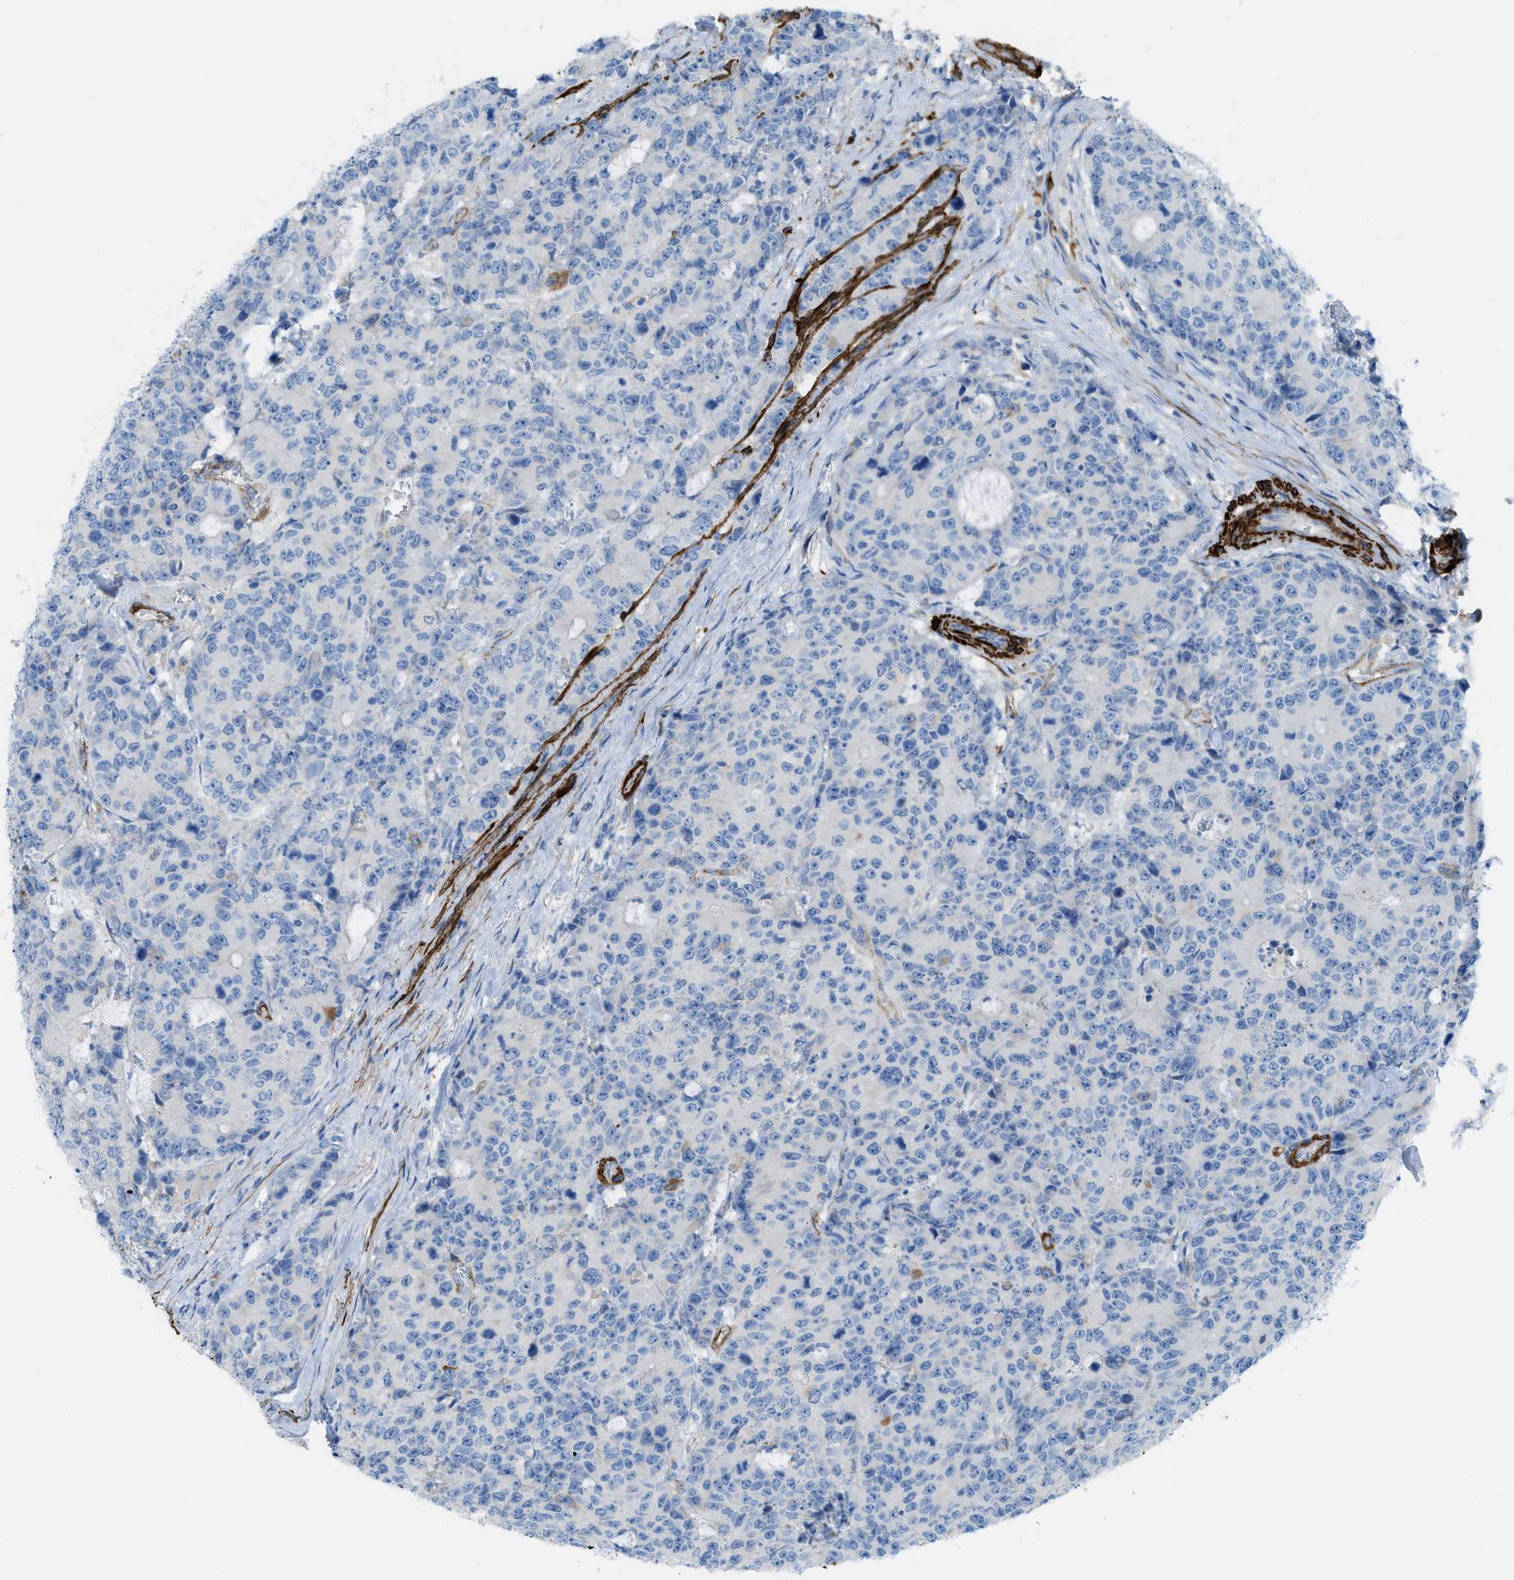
{"staining": {"intensity": "negative", "quantity": "none", "location": "none"}, "tissue": "colorectal cancer", "cell_type": "Tumor cells", "image_type": "cancer", "snomed": [{"axis": "morphology", "description": "Adenocarcinoma, NOS"}, {"axis": "topography", "description": "Colon"}], "caption": "Human colorectal adenocarcinoma stained for a protein using immunohistochemistry exhibits no expression in tumor cells.", "gene": "MYH11", "patient": {"sex": "female", "age": 86}}